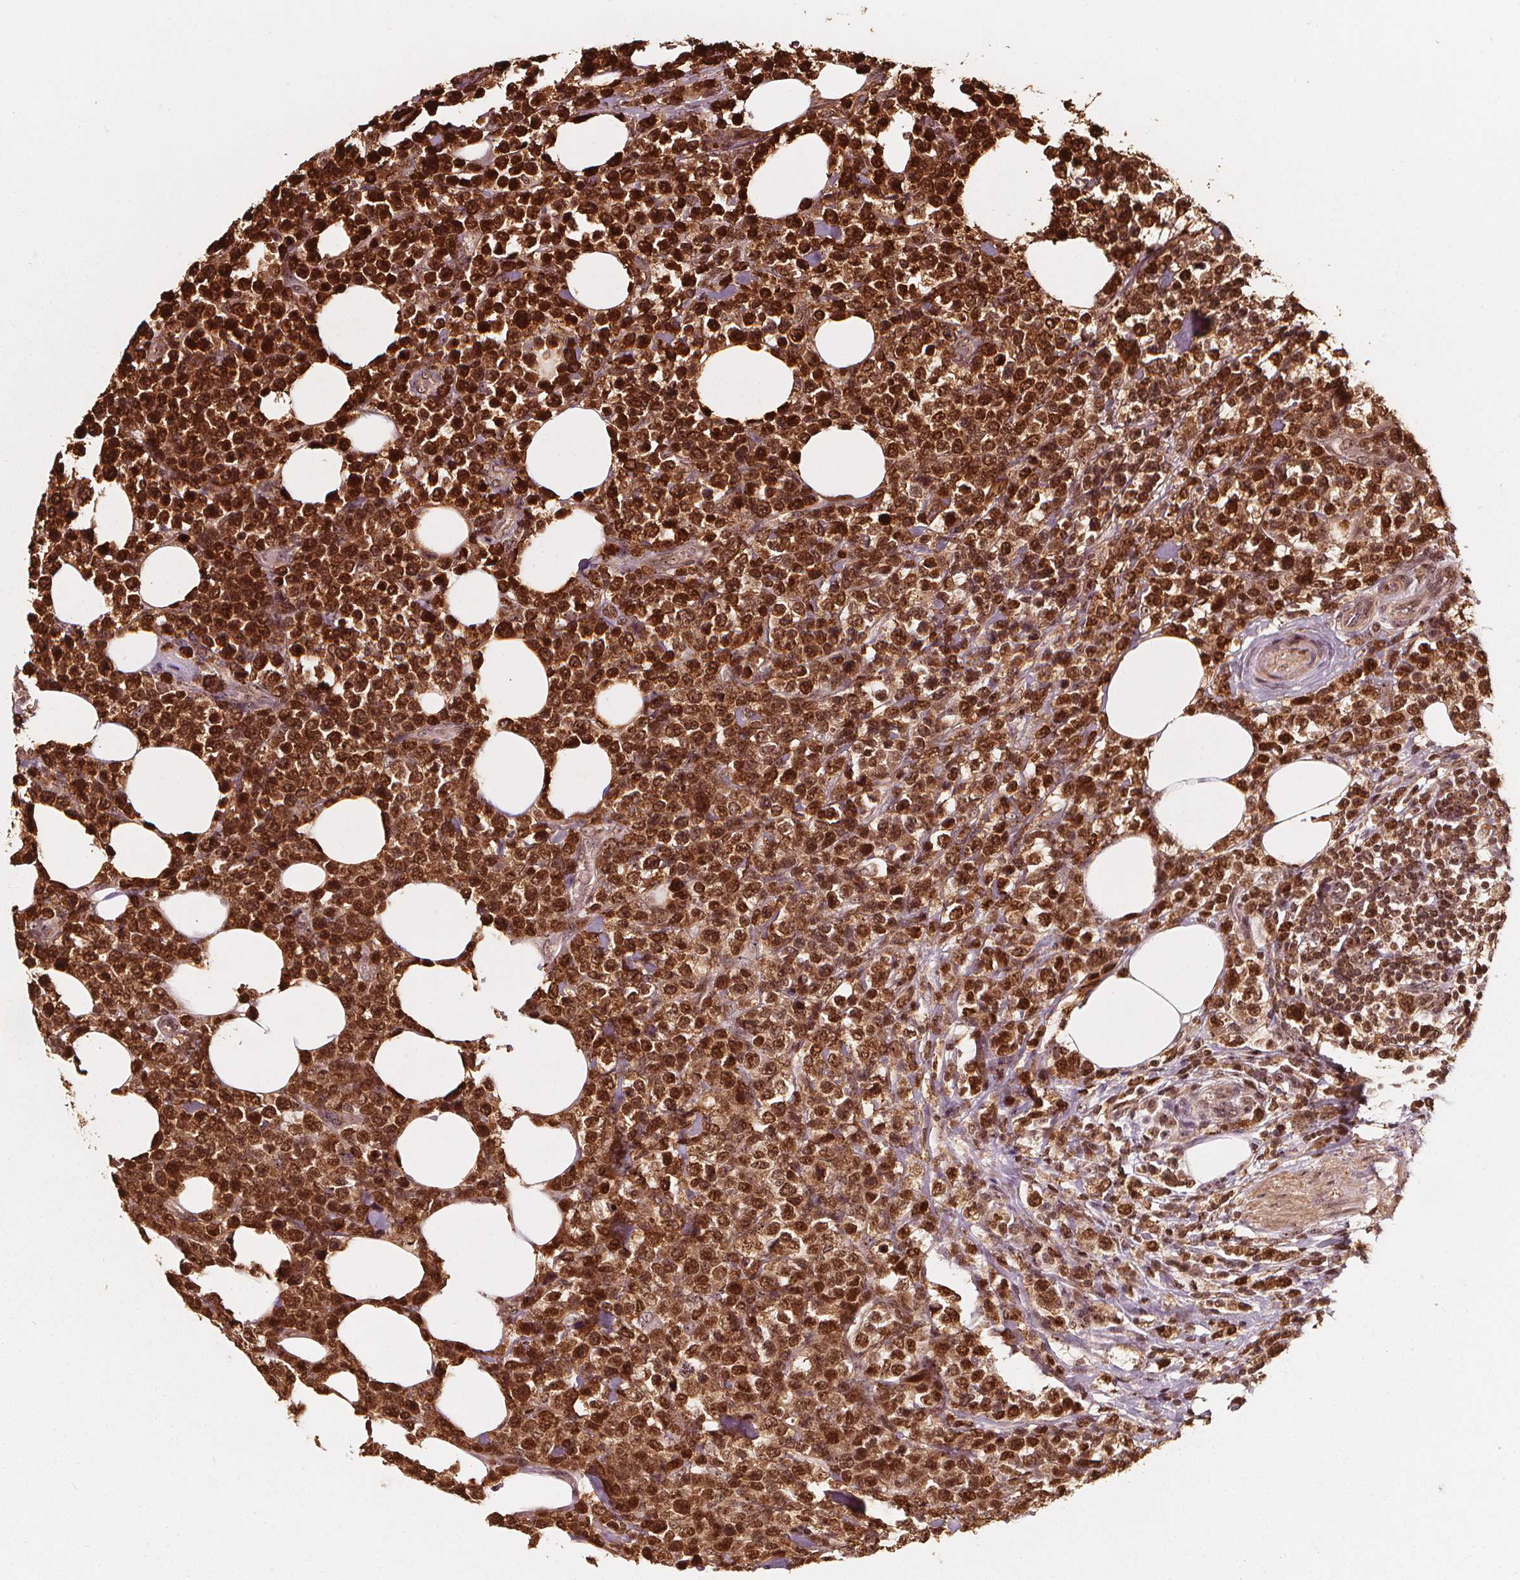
{"staining": {"intensity": "strong", "quantity": ">75%", "location": "cytoplasmic/membranous,nuclear"}, "tissue": "lymphoma", "cell_type": "Tumor cells", "image_type": "cancer", "snomed": [{"axis": "morphology", "description": "Malignant lymphoma, non-Hodgkin's type, High grade"}, {"axis": "topography", "description": "Soft tissue"}], "caption": "DAB immunohistochemical staining of human malignant lymphoma, non-Hodgkin's type (high-grade) shows strong cytoplasmic/membranous and nuclear protein staining in about >75% of tumor cells.", "gene": "EXOSC9", "patient": {"sex": "female", "age": 56}}